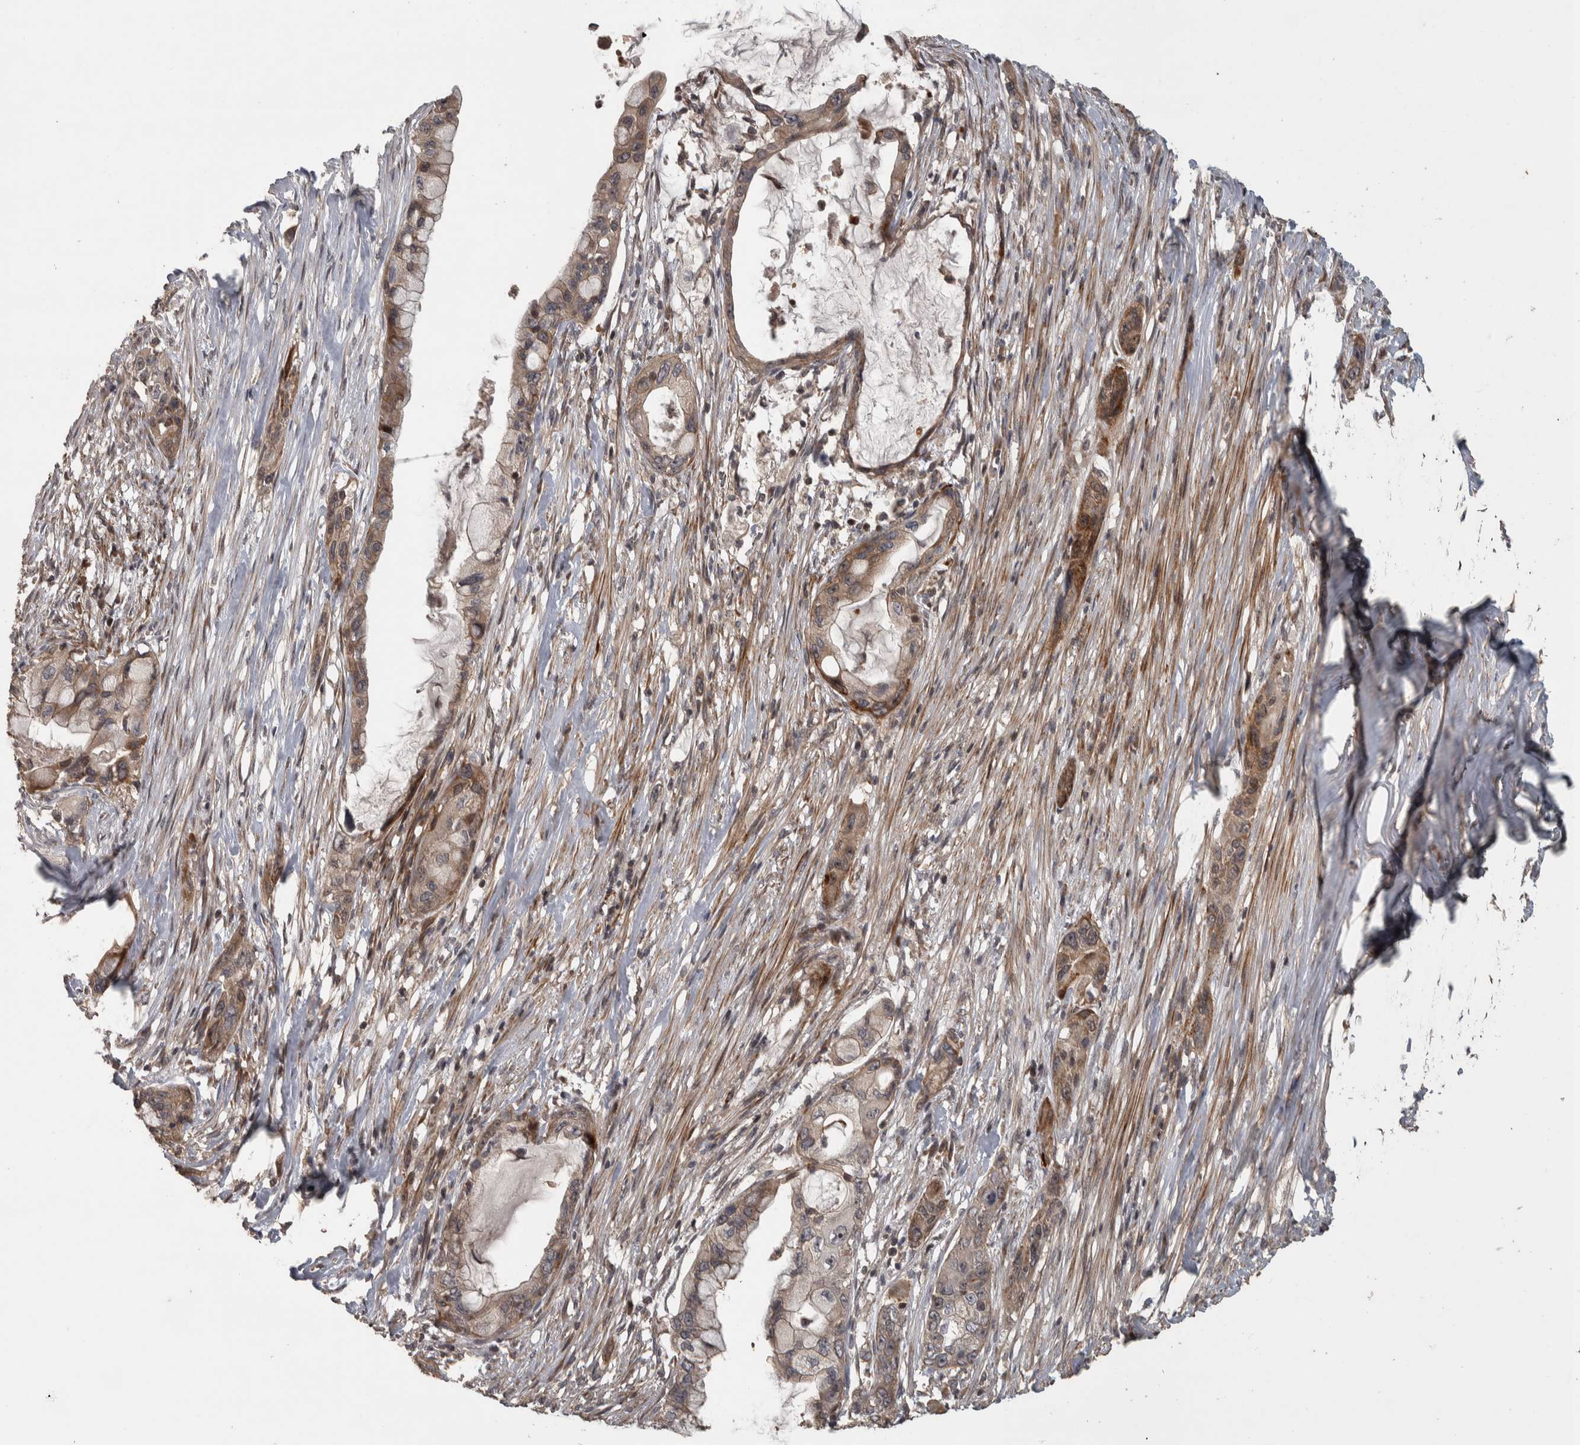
{"staining": {"intensity": "moderate", "quantity": "25%-75%", "location": "cytoplasmic/membranous"}, "tissue": "pancreatic cancer", "cell_type": "Tumor cells", "image_type": "cancer", "snomed": [{"axis": "morphology", "description": "Adenocarcinoma, NOS"}, {"axis": "topography", "description": "Pancreas"}], "caption": "This photomicrograph demonstrates pancreatic cancer (adenocarcinoma) stained with IHC to label a protein in brown. The cytoplasmic/membranous of tumor cells show moderate positivity for the protein. Nuclei are counter-stained blue.", "gene": "ERAL1", "patient": {"sex": "male", "age": 53}}